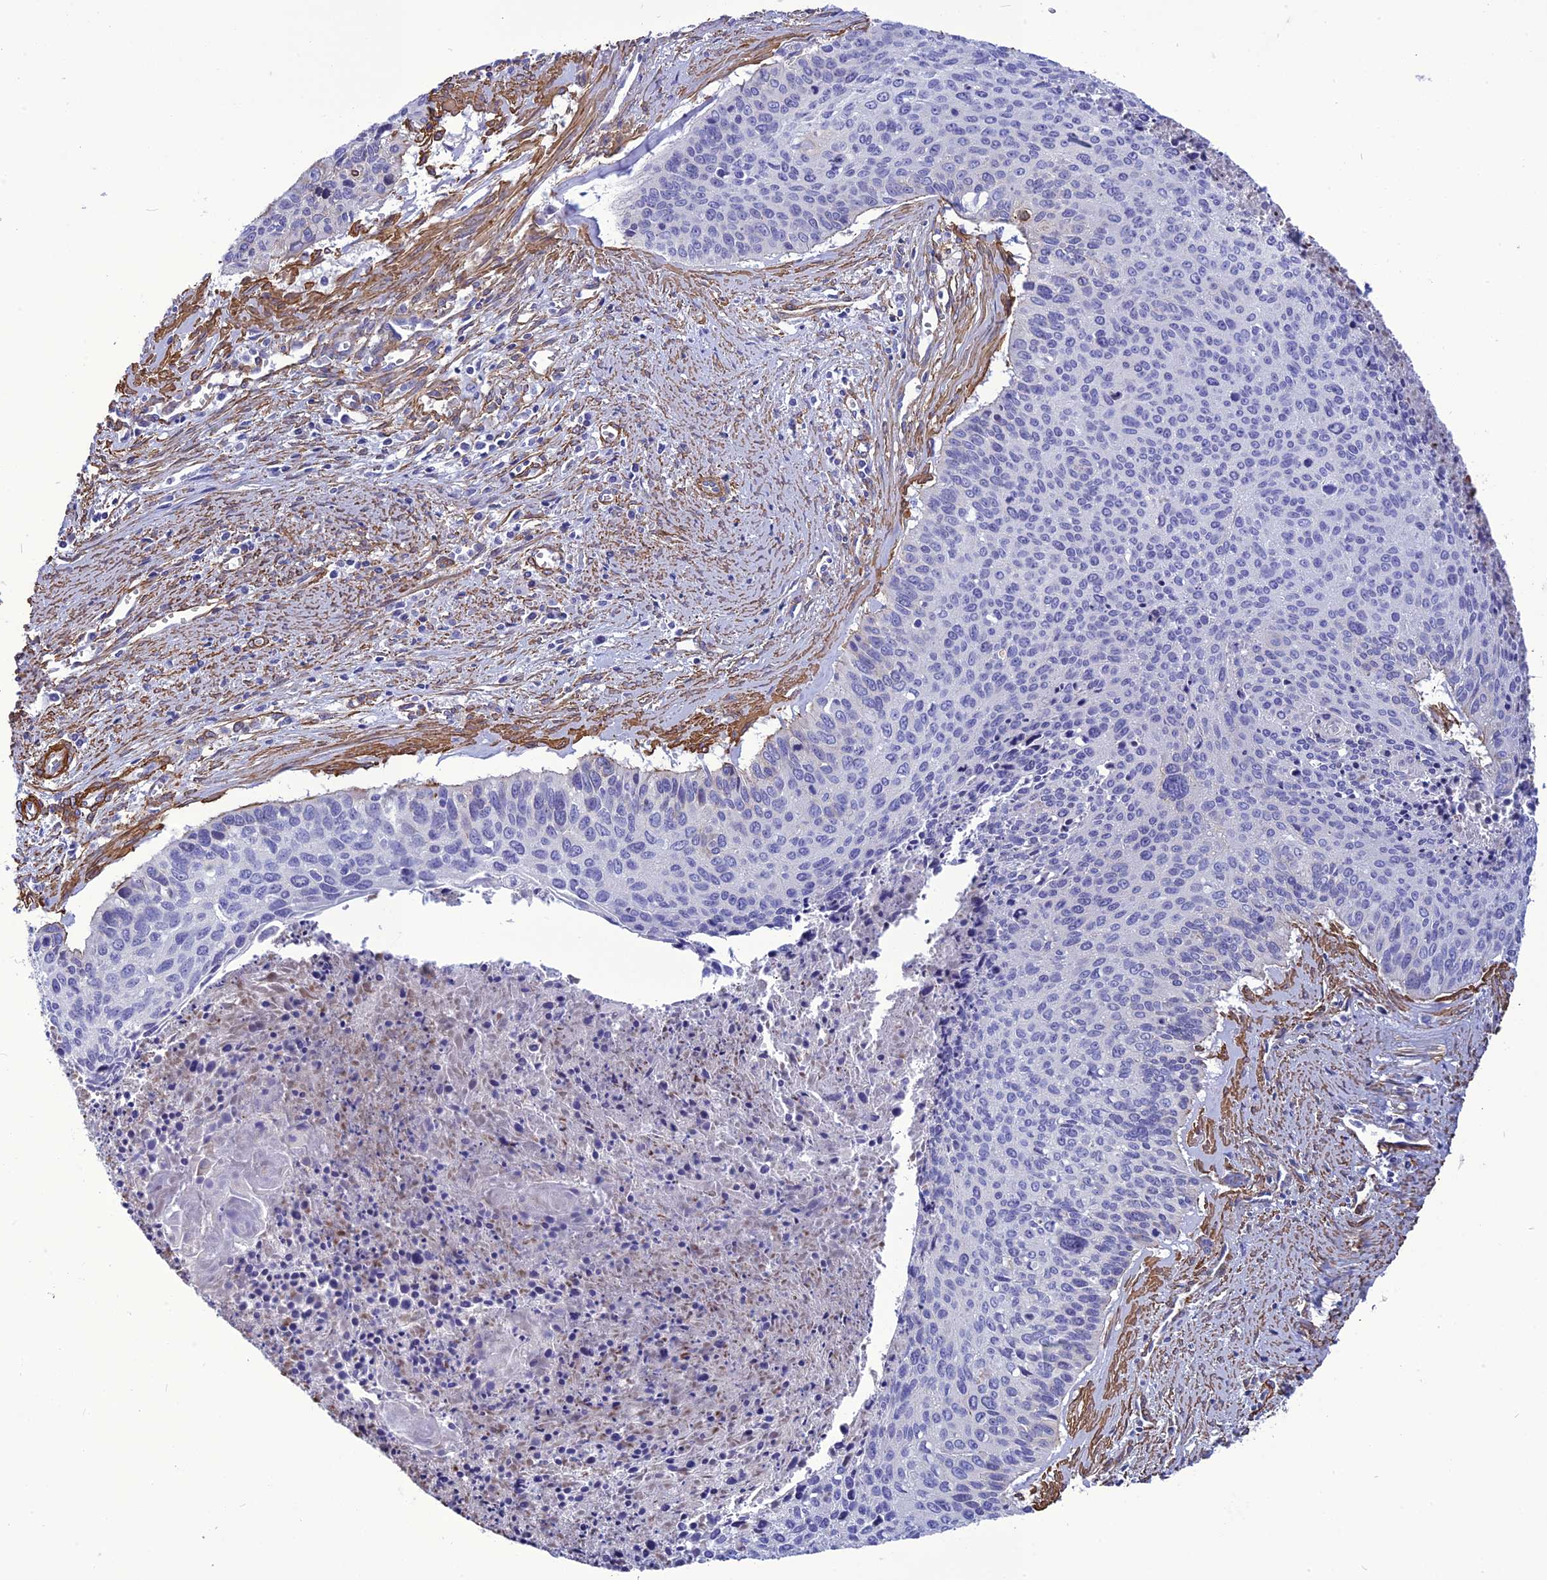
{"staining": {"intensity": "negative", "quantity": "none", "location": "none"}, "tissue": "cervical cancer", "cell_type": "Tumor cells", "image_type": "cancer", "snomed": [{"axis": "morphology", "description": "Squamous cell carcinoma, NOS"}, {"axis": "topography", "description": "Cervix"}], "caption": "Micrograph shows no protein expression in tumor cells of cervical cancer tissue.", "gene": "NKD1", "patient": {"sex": "female", "age": 55}}